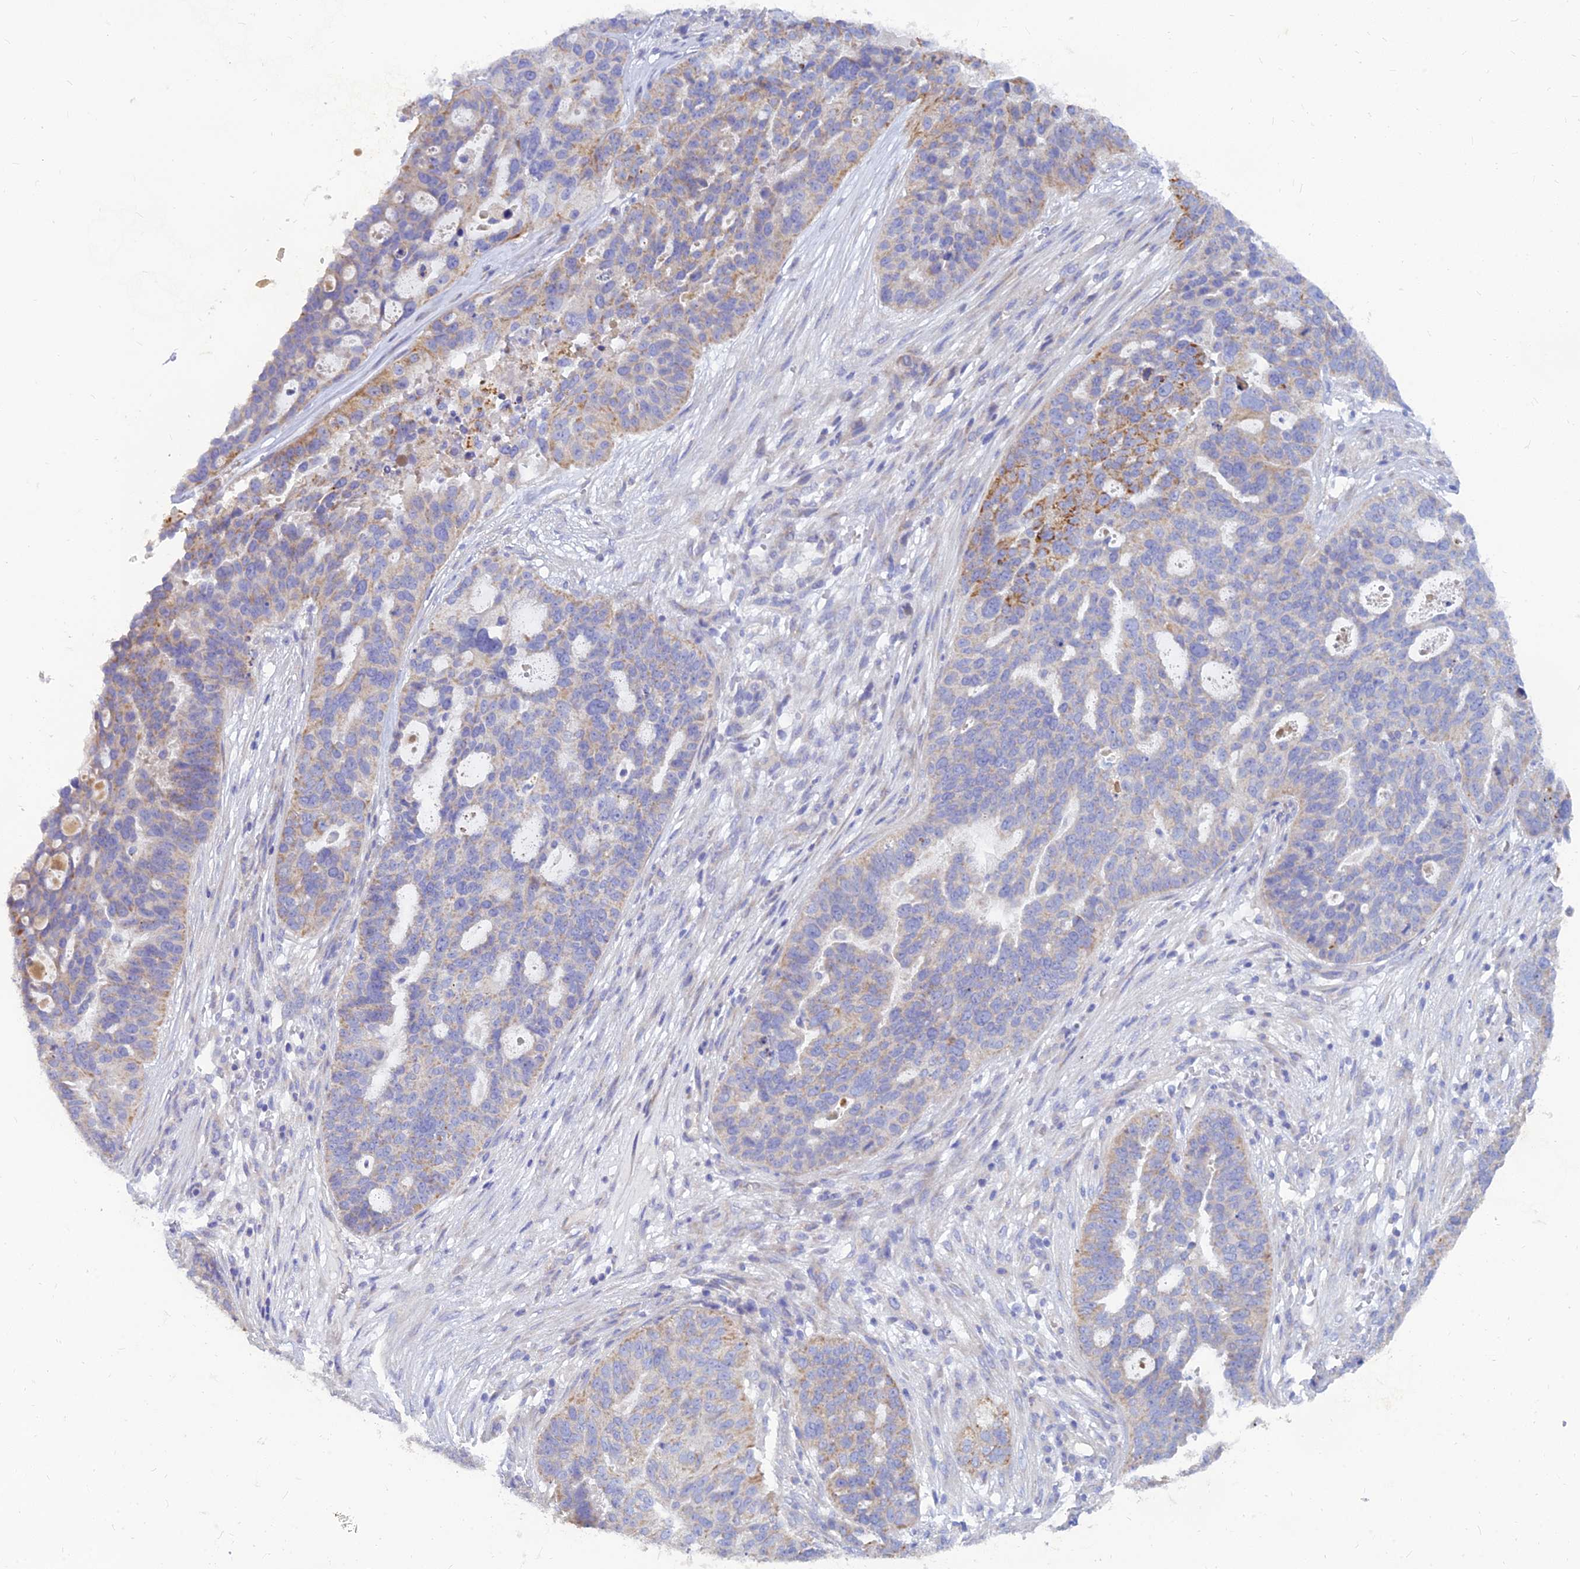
{"staining": {"intensity": "moderate", "quantity": "<25%", "location": "cytoplasmic/membranous"}, "tissue": "ovarian cancer", "cell_type": "Tumor cells", "image_type": "cancer", "snomed": [{"axis": "morphology", "description": "Cystadenocarcinoma, serous, NOS"}, {"axis": "topography", "description": "Ovary"}], "caption": "Approximately <25% of tumor cells in human ovarian cancer reveal moderate cytoplasmic/membranous protein positivity as visualized by brown immunohistochemical staining.", "gene": "TMEM30B", "patient": {"sex": "female", "age": 59}}